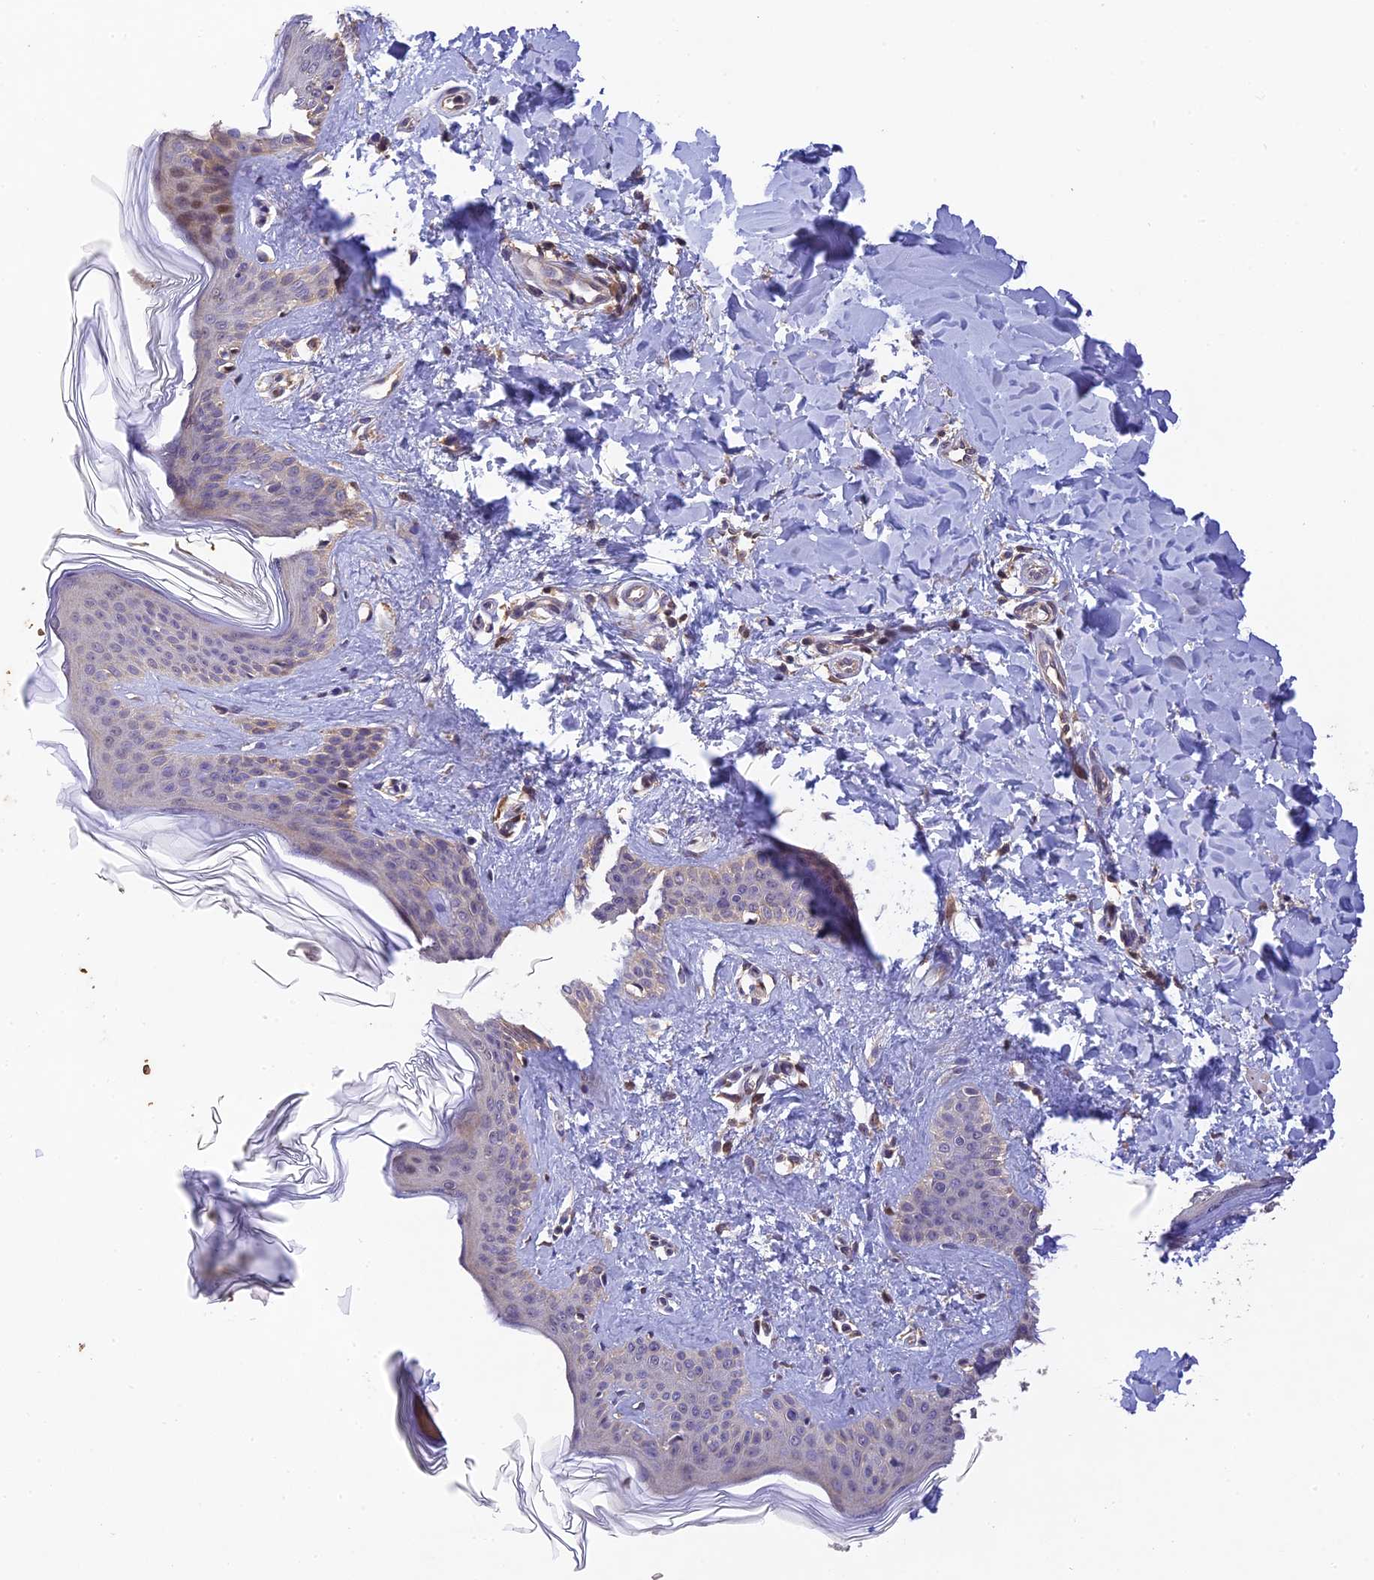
{"staining": {"intensity": "weak", "quantity": "25%-75%", "location": "cytoplasmic/membranous,nuclear"}, "tissue": "skin", "cell_type": "Fibroblasts", "image_type": "normal", "snomed": [{"axis": "morphology", "description": "Normal tissue, NOS"}, {"axis": "topography", "description": "Skin"}], "caption": "Immunohistochemistry histopathology image of unremarkable skin stained for a protein (brown), which demonstrates low levels of weak cytoplasmic/membranous,nuclear expression in approximately 25%-75% of fibroblasts.", "gene": "DENND5B", "patient": {"sex": "female", "age": 17}}